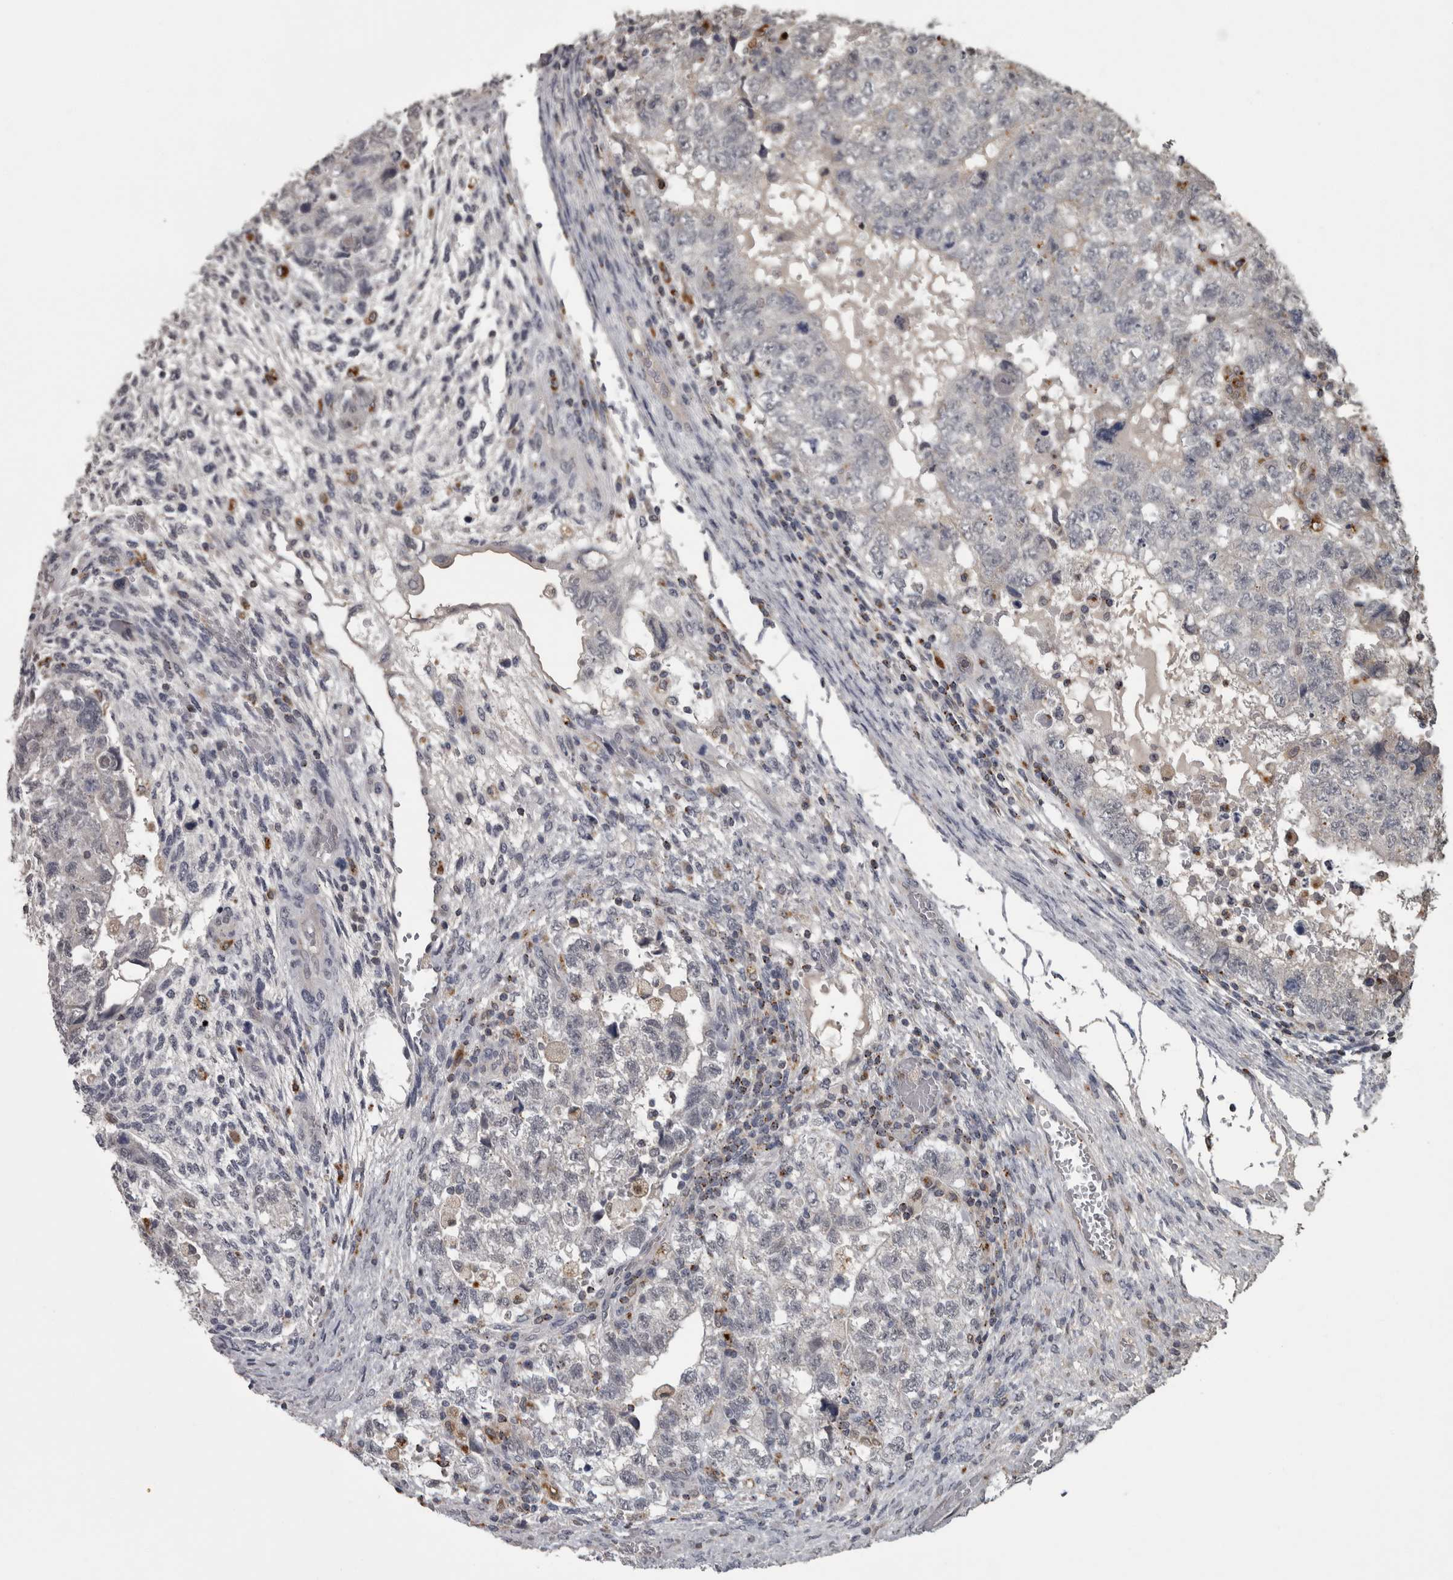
{"staining": {"intensity": "negative", "quantity": "none", "location": "none"}, "tissue": "testis cancer", "cell_type": "Tumor cells", "image_type": "cancer", "snomed": [{"axis": "morphology", "description": "Carcinoma, Embryonal, NOS"}, {"axis": "topography", "description": "Testis"}], "caption": "High magnification brightfield microscopy of testis cancer stained with DAB (3,3'-diaminobenzidine) (brown) and counterstained with hematoxylin (blue): tumor cells show no significant positivity.", "gene": "NAAA", "patient": {"sex": "male", "age": 36}}